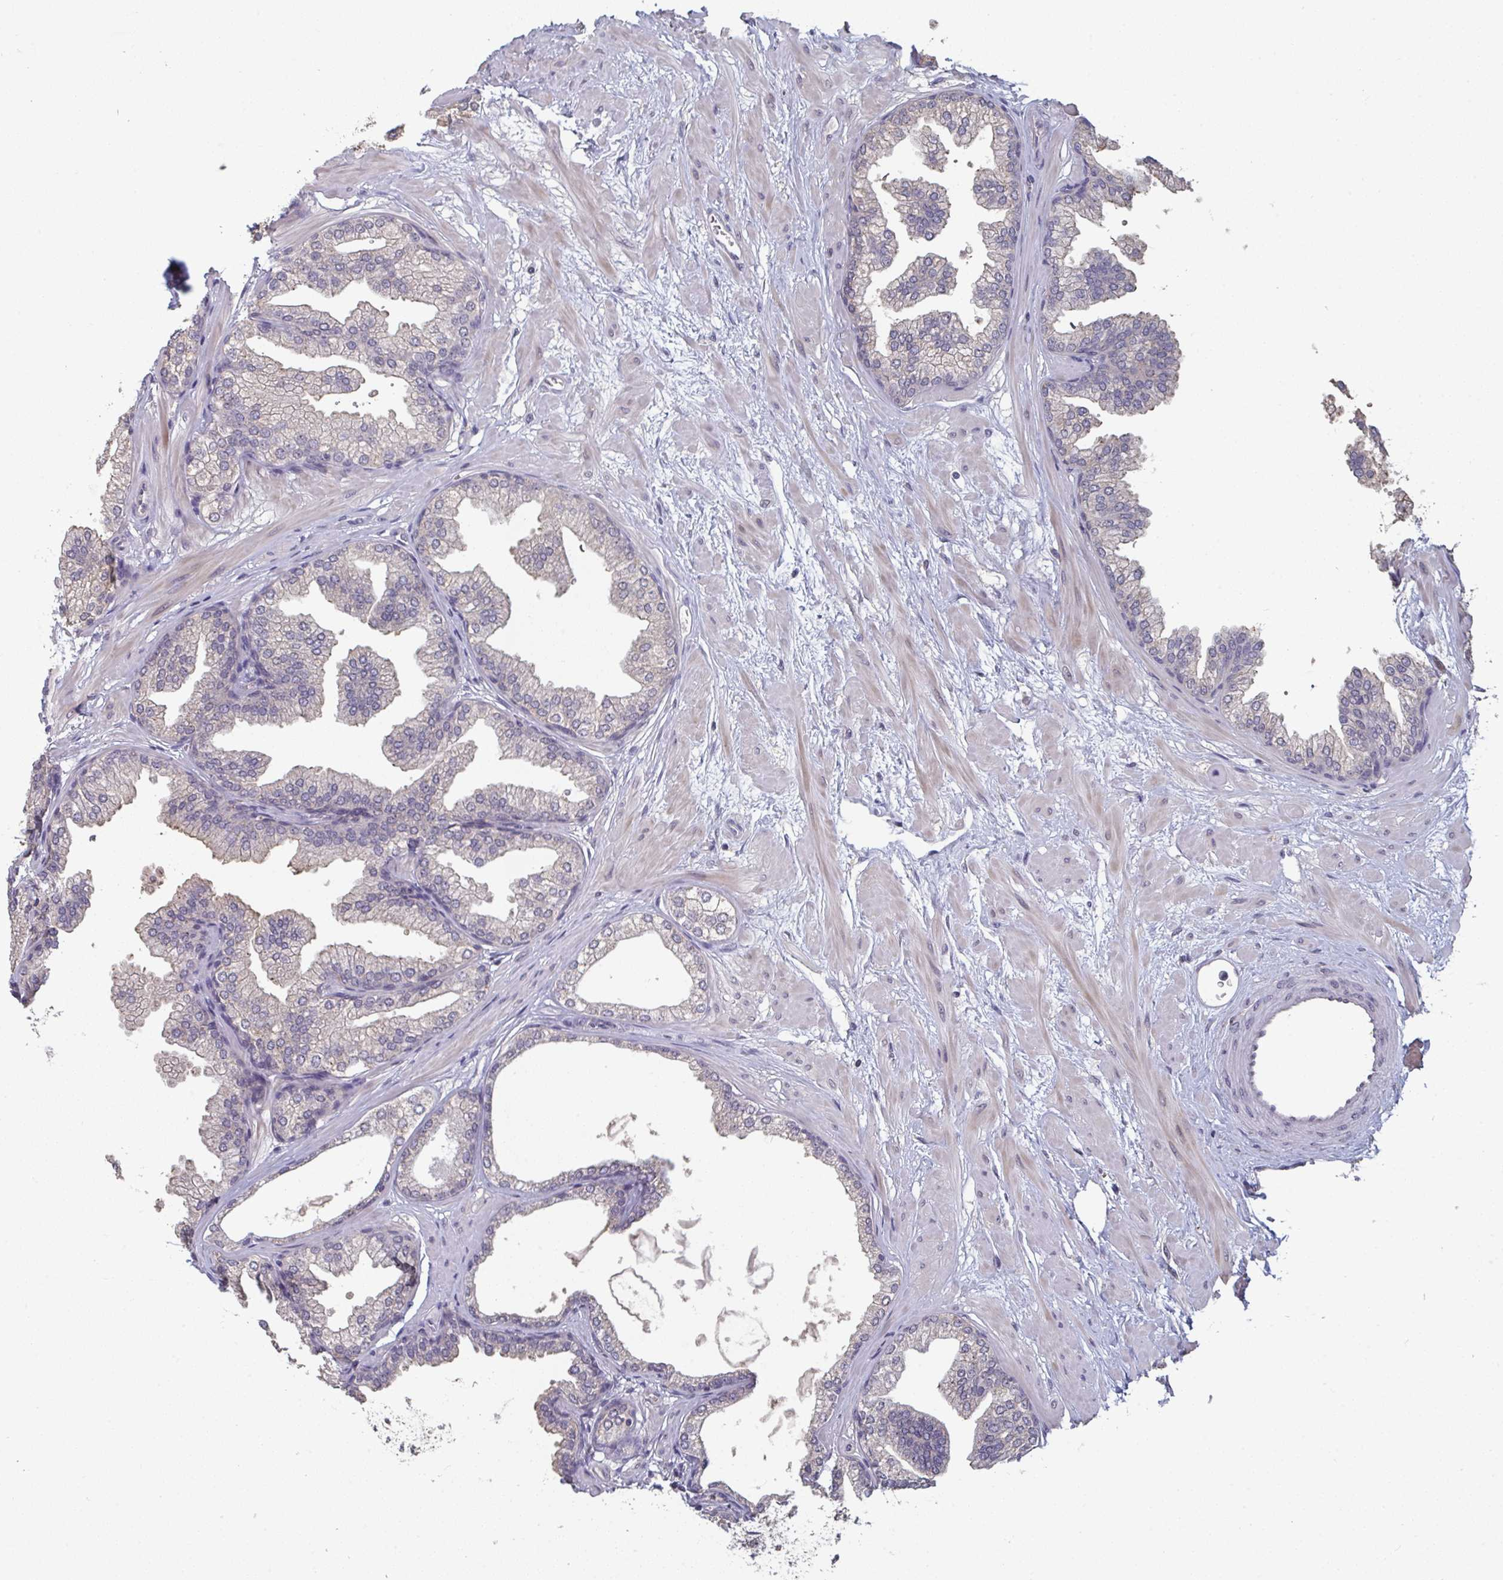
{"staining": {"intensity": "negative", "quantity": "none", "location": "none"}, "tissue": "prostate", "cell_type": "Glandular cells", "image_type": "normal", "snomed": [{"axis": "morphology", "description": "Normal tissue, NOS"}, {"axis": "topography", "description": "Prostate"}], "caption": "There is no significant staining in glandular cells of prostate.", "gene": "LIX1", "patient": {"sex": "male", "age": 37}}